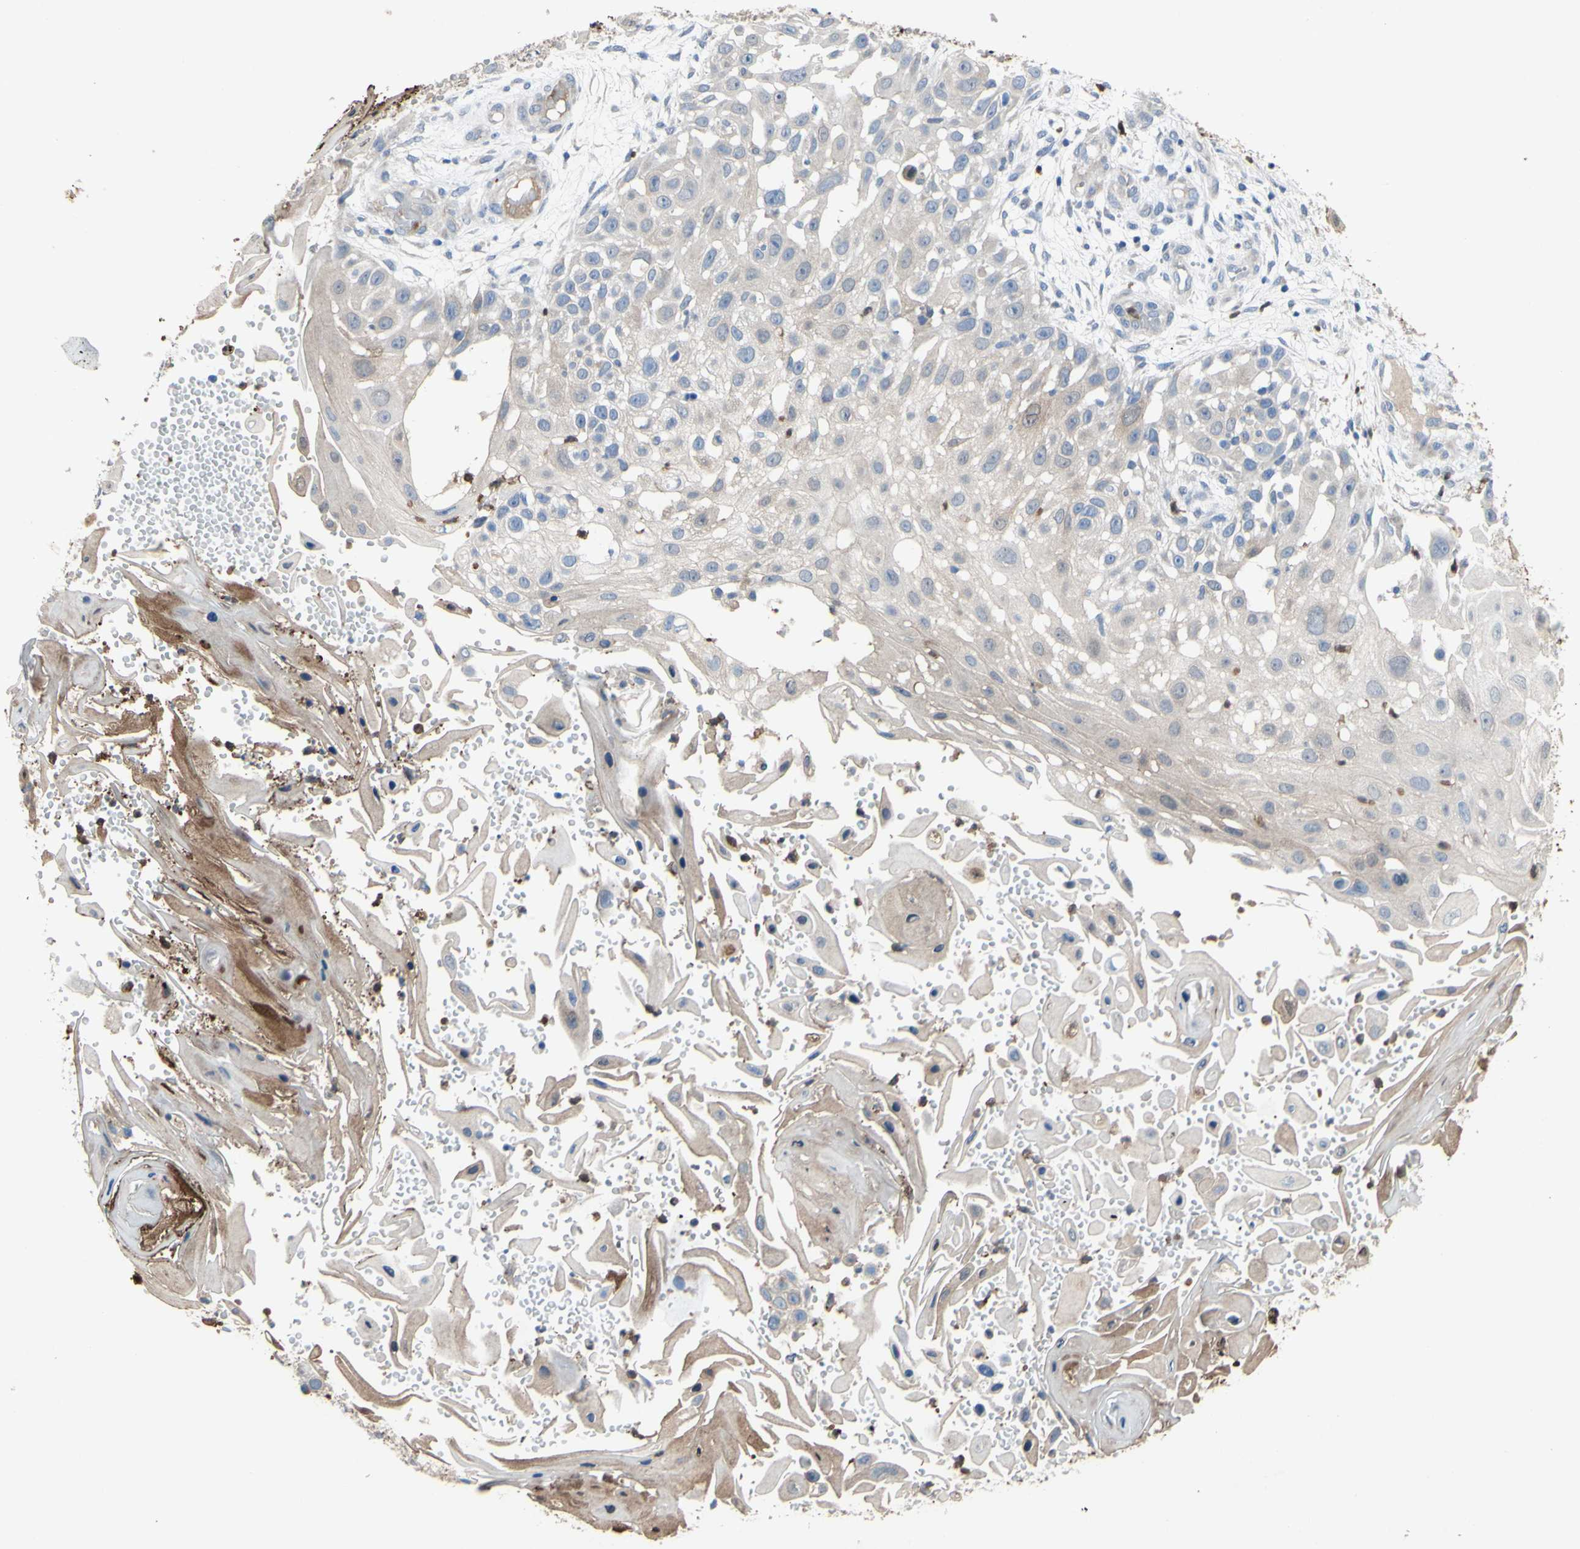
{"staining": {"intensity": "weak", "quantity": ">75%", "location": "cytoplasmic/membranous"}, "tissue": "skin cancer", "cell_type": "Tumor cells", "image_type": "cancer", "snomed": [{"axis": "morphology", "description": "Squamous cell carcinoma, NOS"}, {"axis": "topography", "description": "Skin"}], "caption": "Approximately >75% of tumor cells in human squamous cell carcinoma (skin) show weak cytoplasmic/membranous protein positivity as visualized by brown immunohistochemical staining.", "gene": "GRAMD2B", "patient": {"sex": "female", "age": 44}}